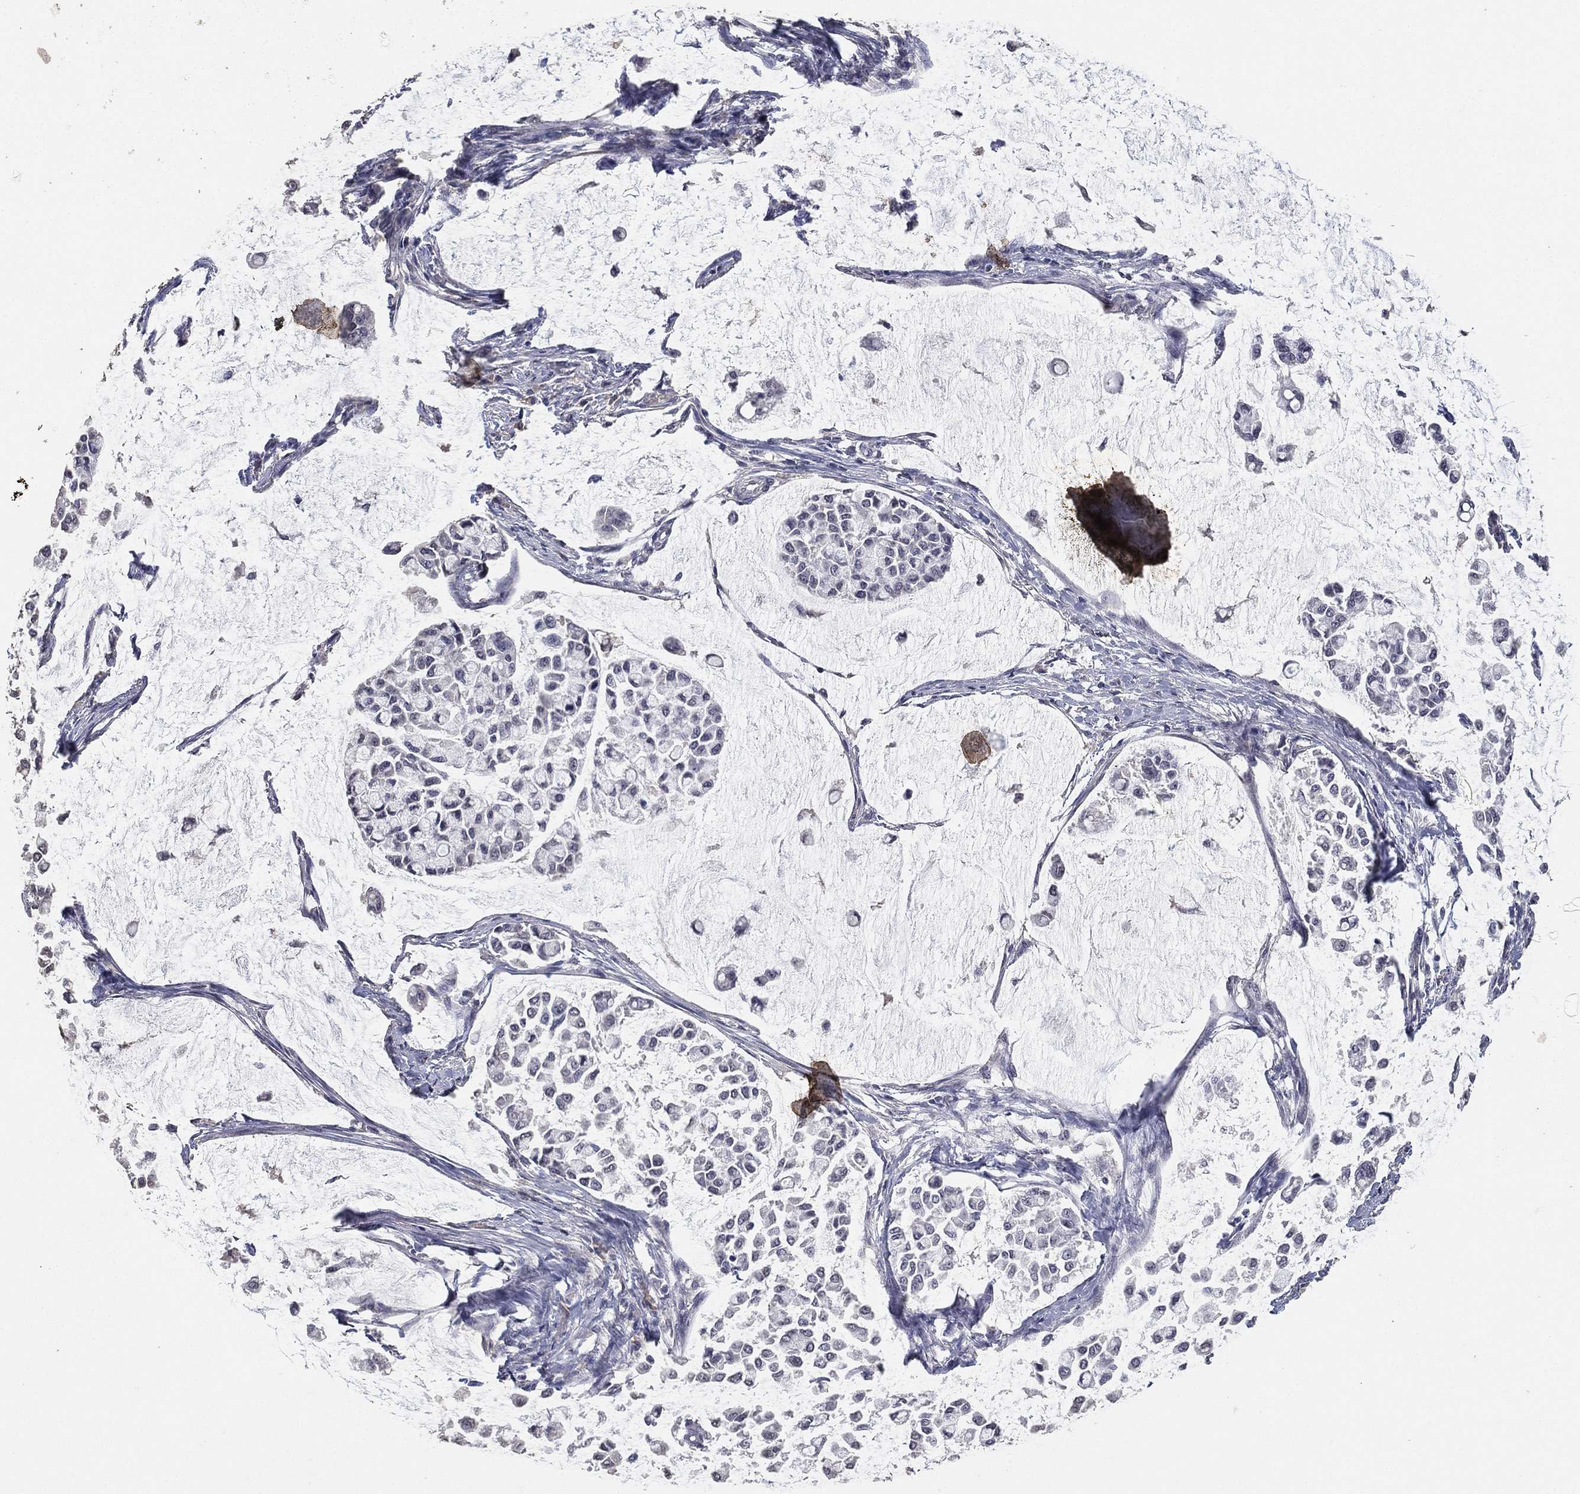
{"staining": {"intensity": "negative", "quantity": "none", "location": "none"}, "tissue": "stomach cancer", "cell_type": "Tumor cells", "image_type": "cancer", "snomed": [{"axis": "morphology", "description": "Adenocarcinoma, NOS"}, {"axis": "topography", "description": "Stomach"}], "caption": "Stomach cancer was stained to show a protein in brown. There is no significant positivity in tumor cells.", "gene": "DSG1", "patient": {"sex": "male", "age": 82}}